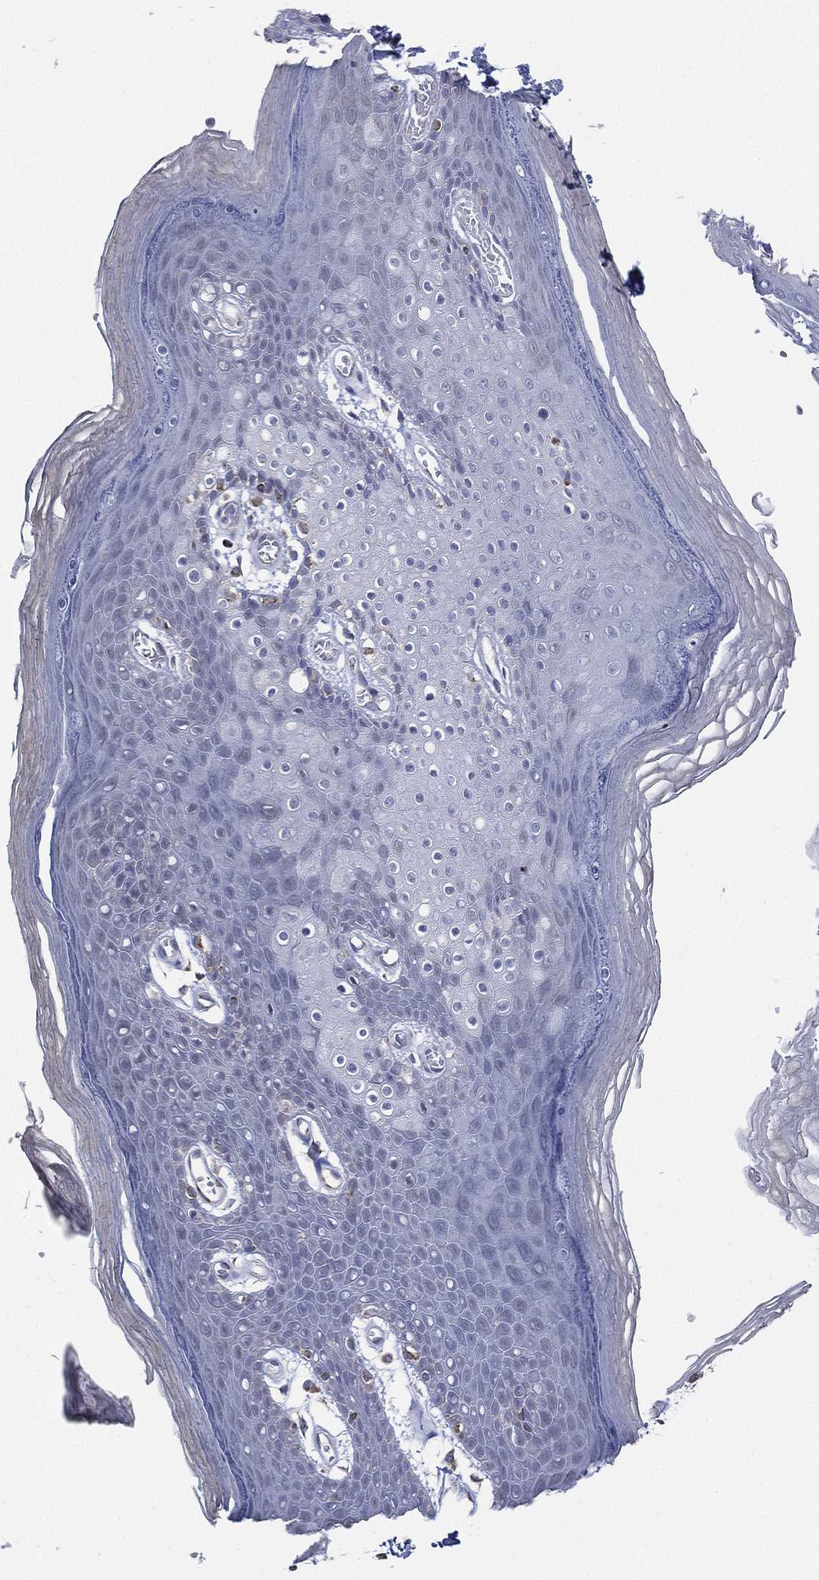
{"staining": {"intensity": "negative", "quantity": "none", "location": "none"}, "tissue": "skin", "cell_type": "Epidermal cells", "image_type": "normal", "snomed": [{"axis": "morphology", "description": "Normal tissue, NOS"}, {"axis": "topography", "description": "Anal"}], "caption": "Immunohistochemistry (IHC) of benign skin reveals no staining in epidermal cells.", "gene": "INA", "patient": {"sex": "male", "age": 53}}